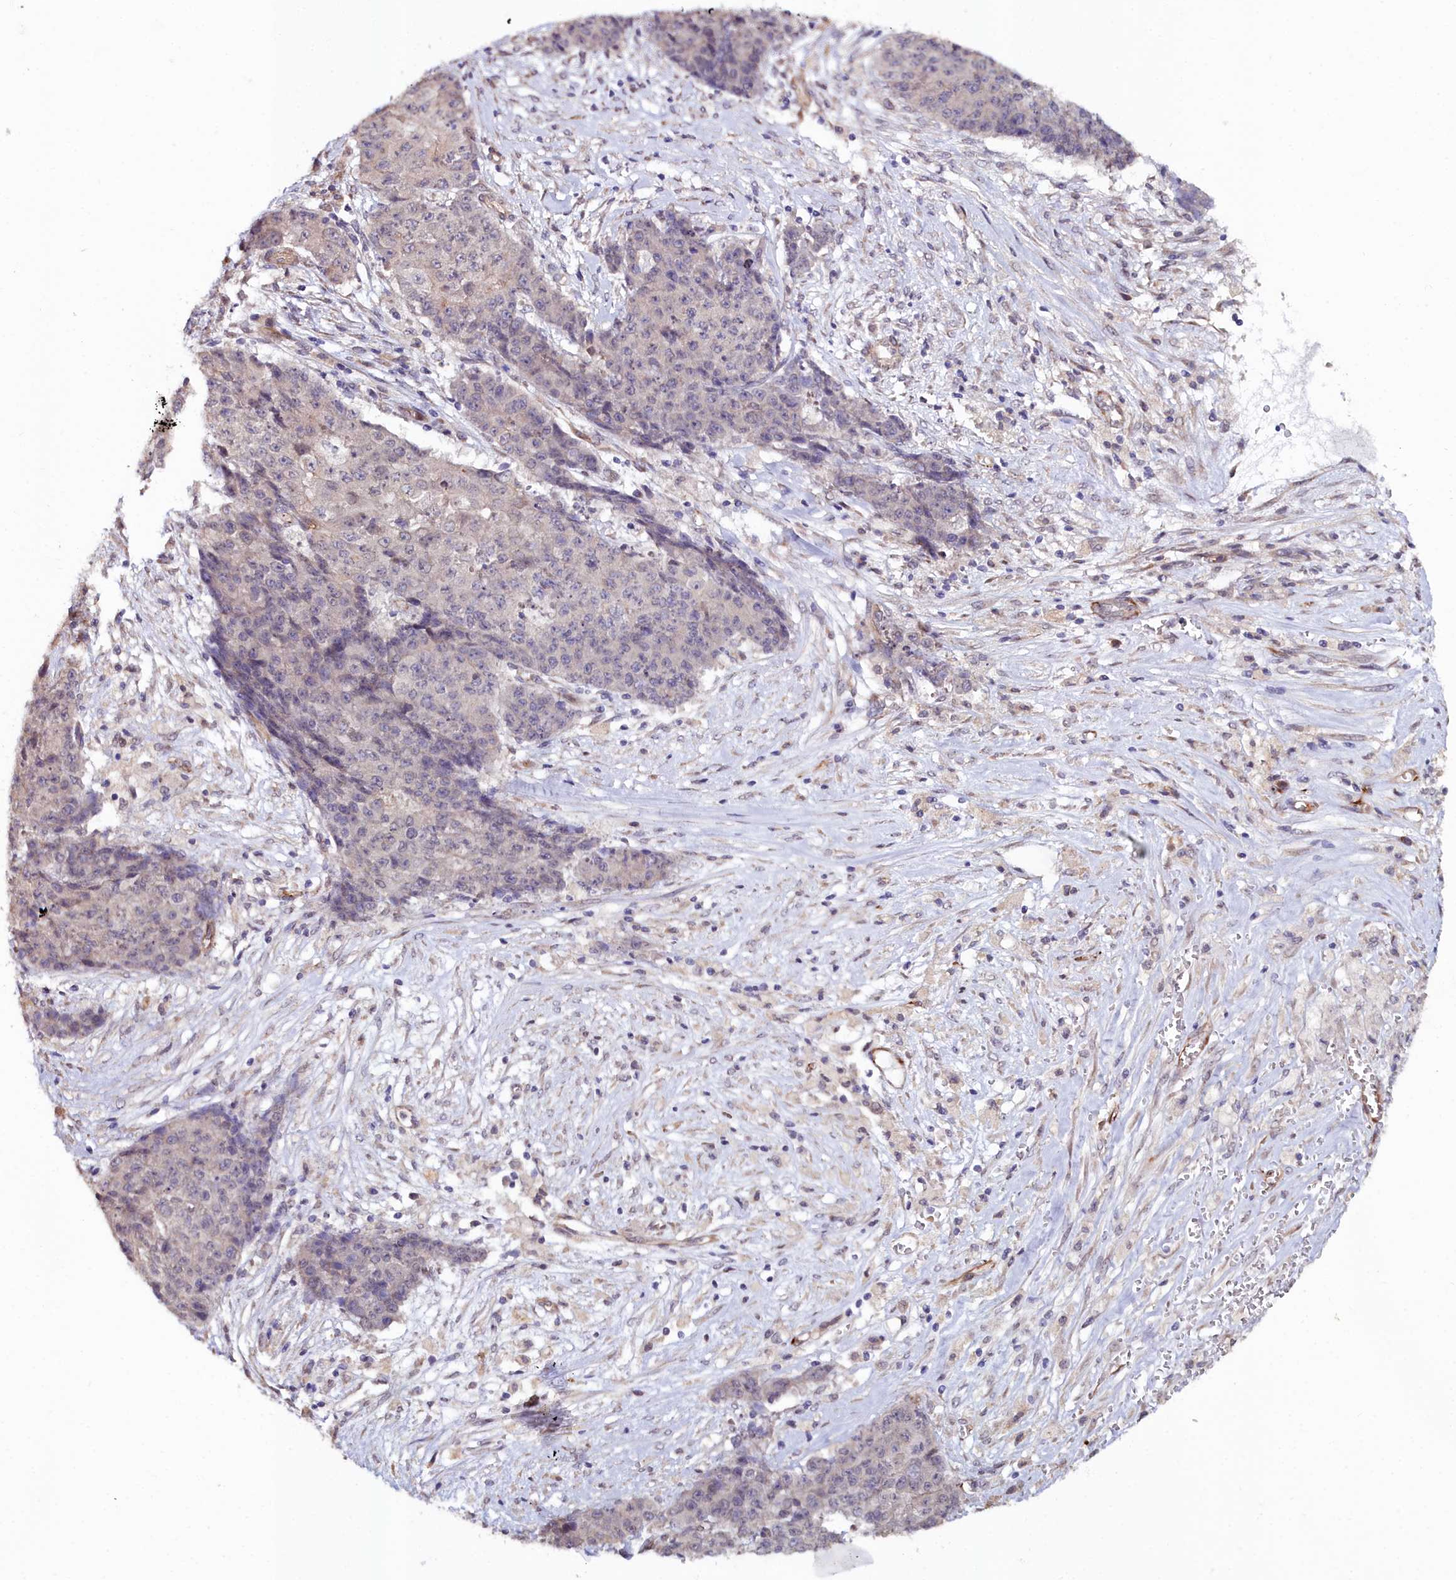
{"staining": {"intensity": "negative", "quantity": "none", "location": "none"}, "tissue": "ovarian cancer", "cell_type": "Tumor cells", "image_type": "cancer", "snomed": [{"axis": "morphology", "description": "Carcinoma, endometroid"}, {"axis": "topography", "description": "Ovary"}], "caption": "High power microscopy histopathology image of an immunohistochemistry (IHC) micrograph of ovarian cancer (endometroid carcinoma), revealing no significant staining in tumor cells.", "gene": "C4orf19", "patient": {"sex": "female", "age": 42}}